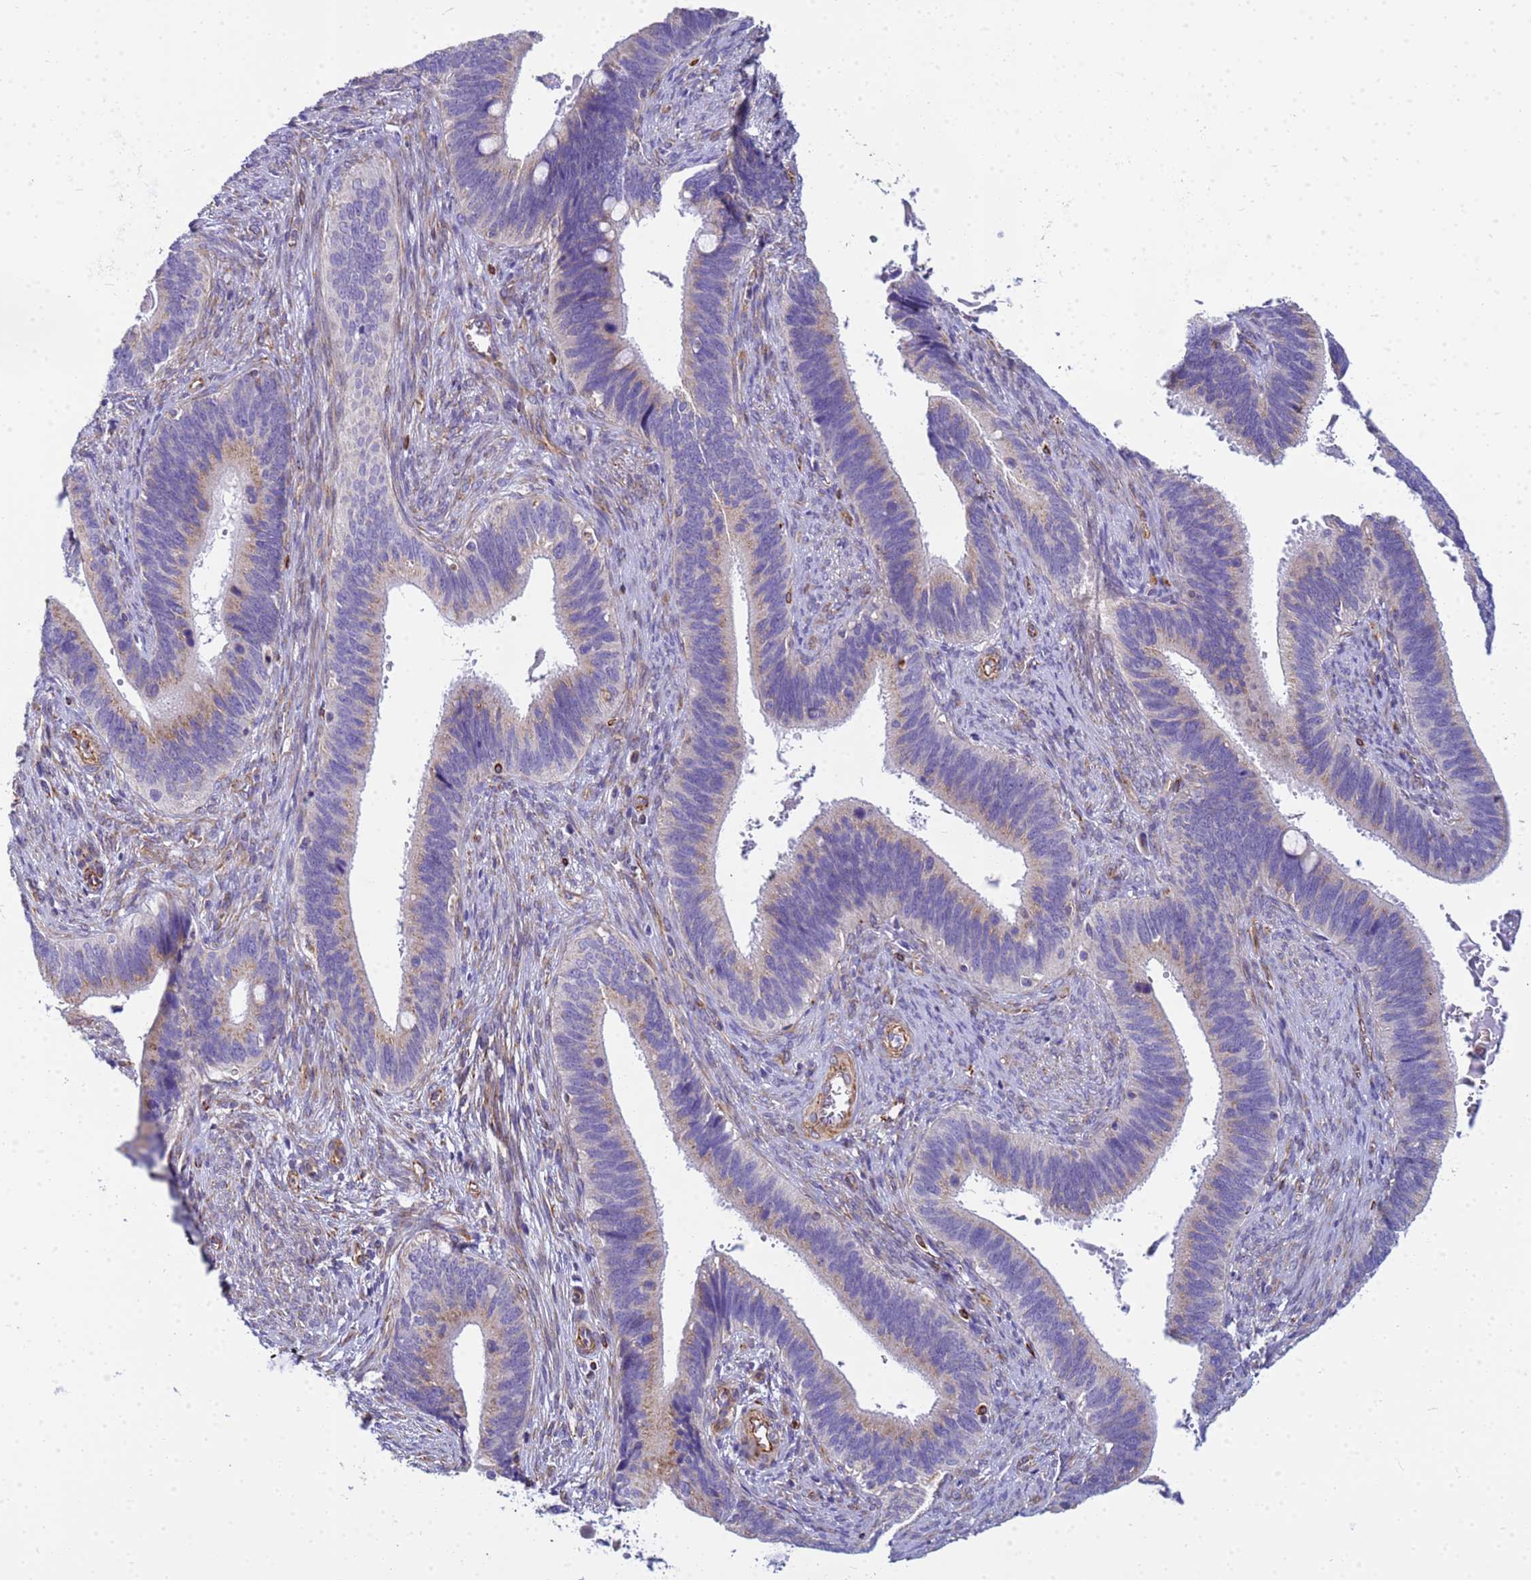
{"staining": {"intensity": "weak", "quantity": "25%-75%", "location": "cytoplasmic/membranous"}, "tissue": "cervical cancer", "cell_type": "Tumor cells", "image_type": "cancer", "snomed": [{"axis": "morphology", "description": "Adenocarcinoma, NOS"}, {"axis": "topography", "description": "Cervix"}], "caption": "Adenocarcinoma (cervical) stained for a protein displays weak cytoplasmic/membranous positivity in tumor cells. (DAB (3,3'-diaminobenzidine) IHC with brightfield microscopy, high magnification).", "gene": "UBXN2B", "patient": {"sex": "female", "age": 42}}